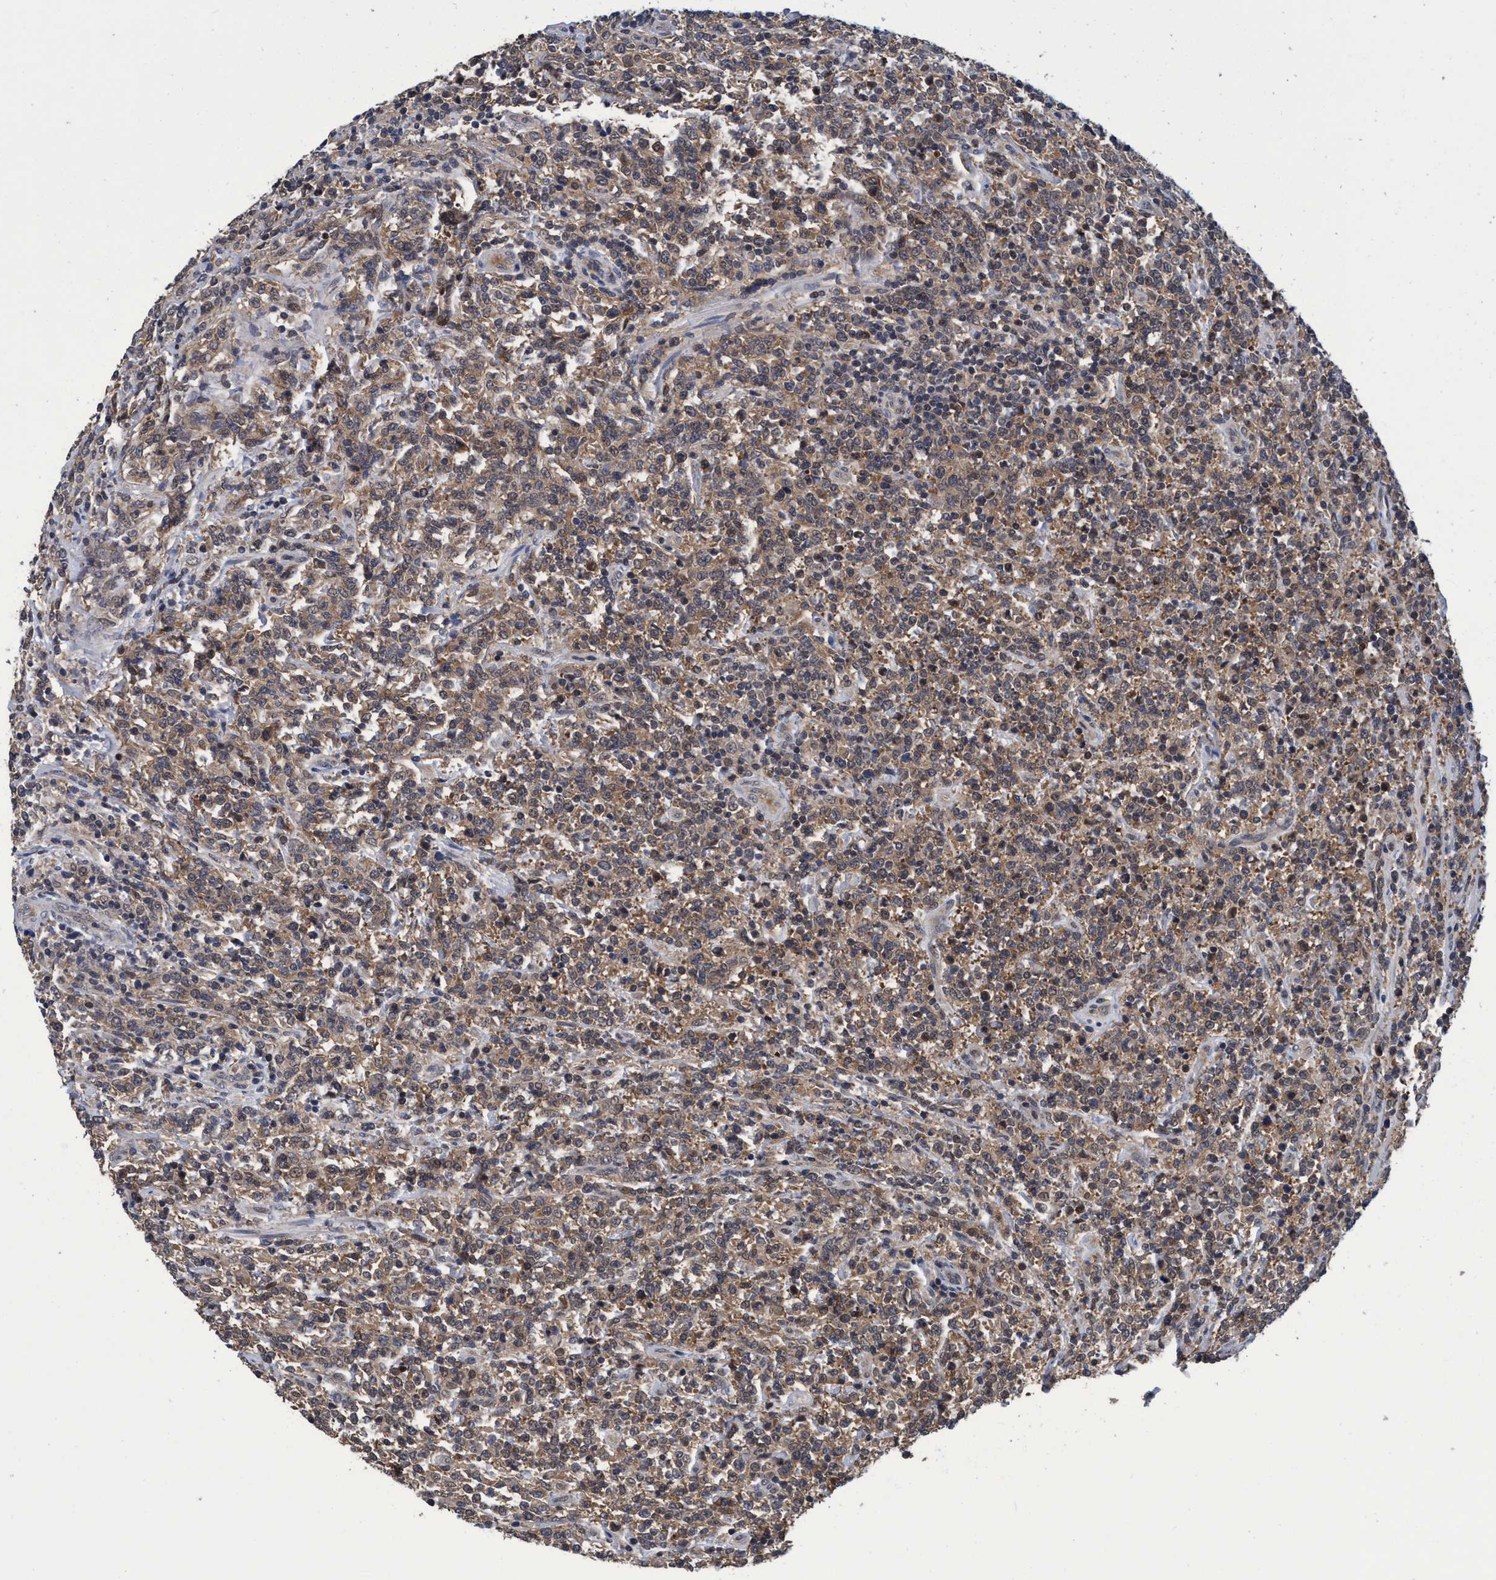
{"staining": {"intensity": "weak", "quantity": ">75%", "location": "cytoplasmic/membranous"}, "tissue": "lymphoma", "cell_type": "Tumor cells", "image_type": "cancer", "snomed": [{"axis": "morphology", "description": "Malignant lymphoma, non-Hodgkin's type, High grade"}, {"axis": "topography", "description": "Soft tissue"}], "caption": "Immunohistochemistry micrograph of neoplastic tissue: lymphoma stained using immunohistochemistry exhibits low levels of weak protein expression localized specifically in the cytoplasmic/membranous of tumor cells, appearing as a cytoplasmic/membranous brown color.", "gene": "PSMD12", "patient": {"sex": "male", "age": 18}}